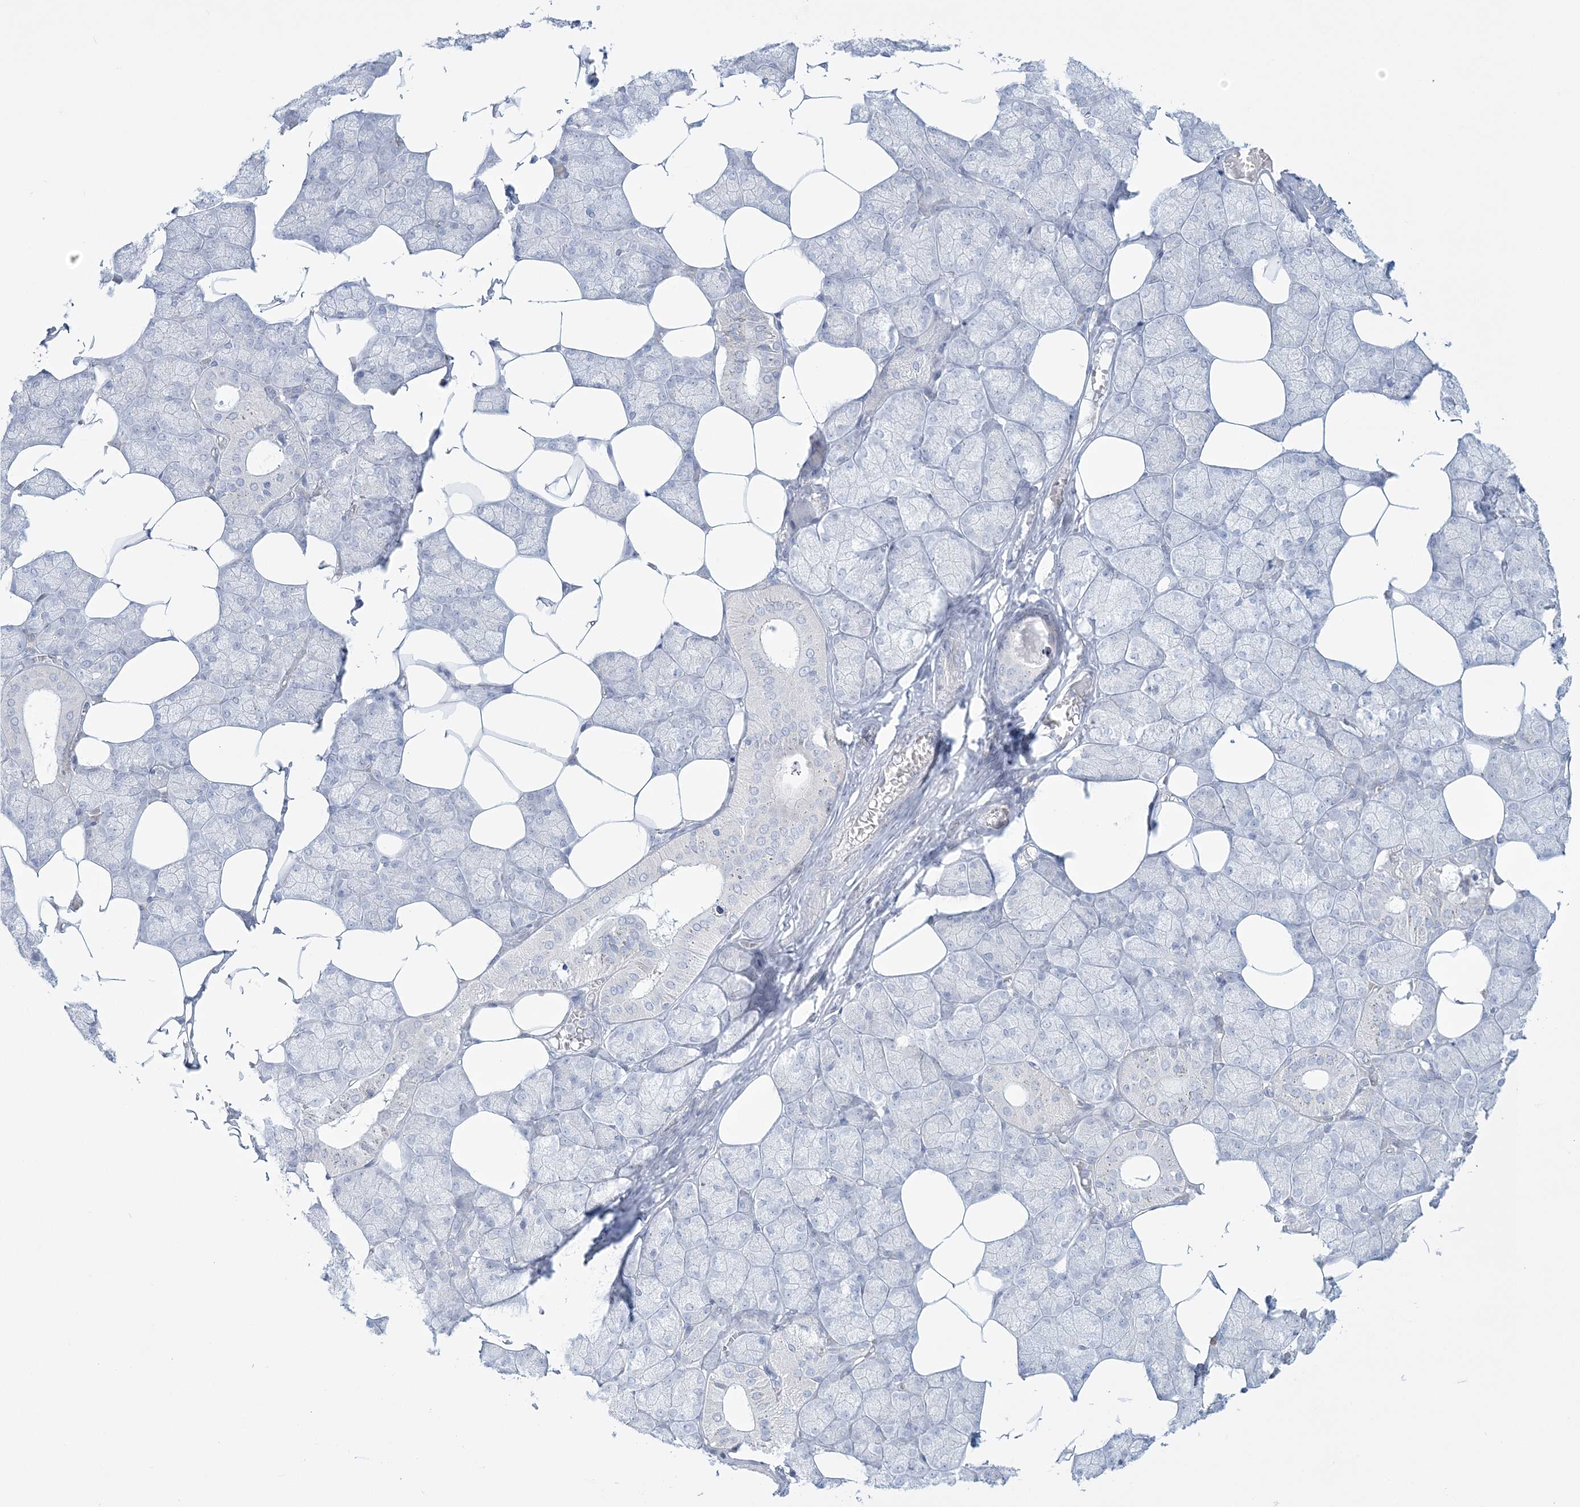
{"staining": {"intensity": "negative", "quantity": "none", "location": "none"}, "tissue": "salivary gland", "cell_type": "Glandular cells", "image_type": "normal", "snomed": [{"axis": "morphology", "description": "Normal tissue, NOS"}, {"axis": "topography", "description": "Salivary gland"}], "caption": "Glandular cells are negative for brown protein staining in benign salivary gland. (IHC, brightfield microscopy, high magnification).", "gene": "ADGB", "patient": {"sex": "male", "age": 62}}